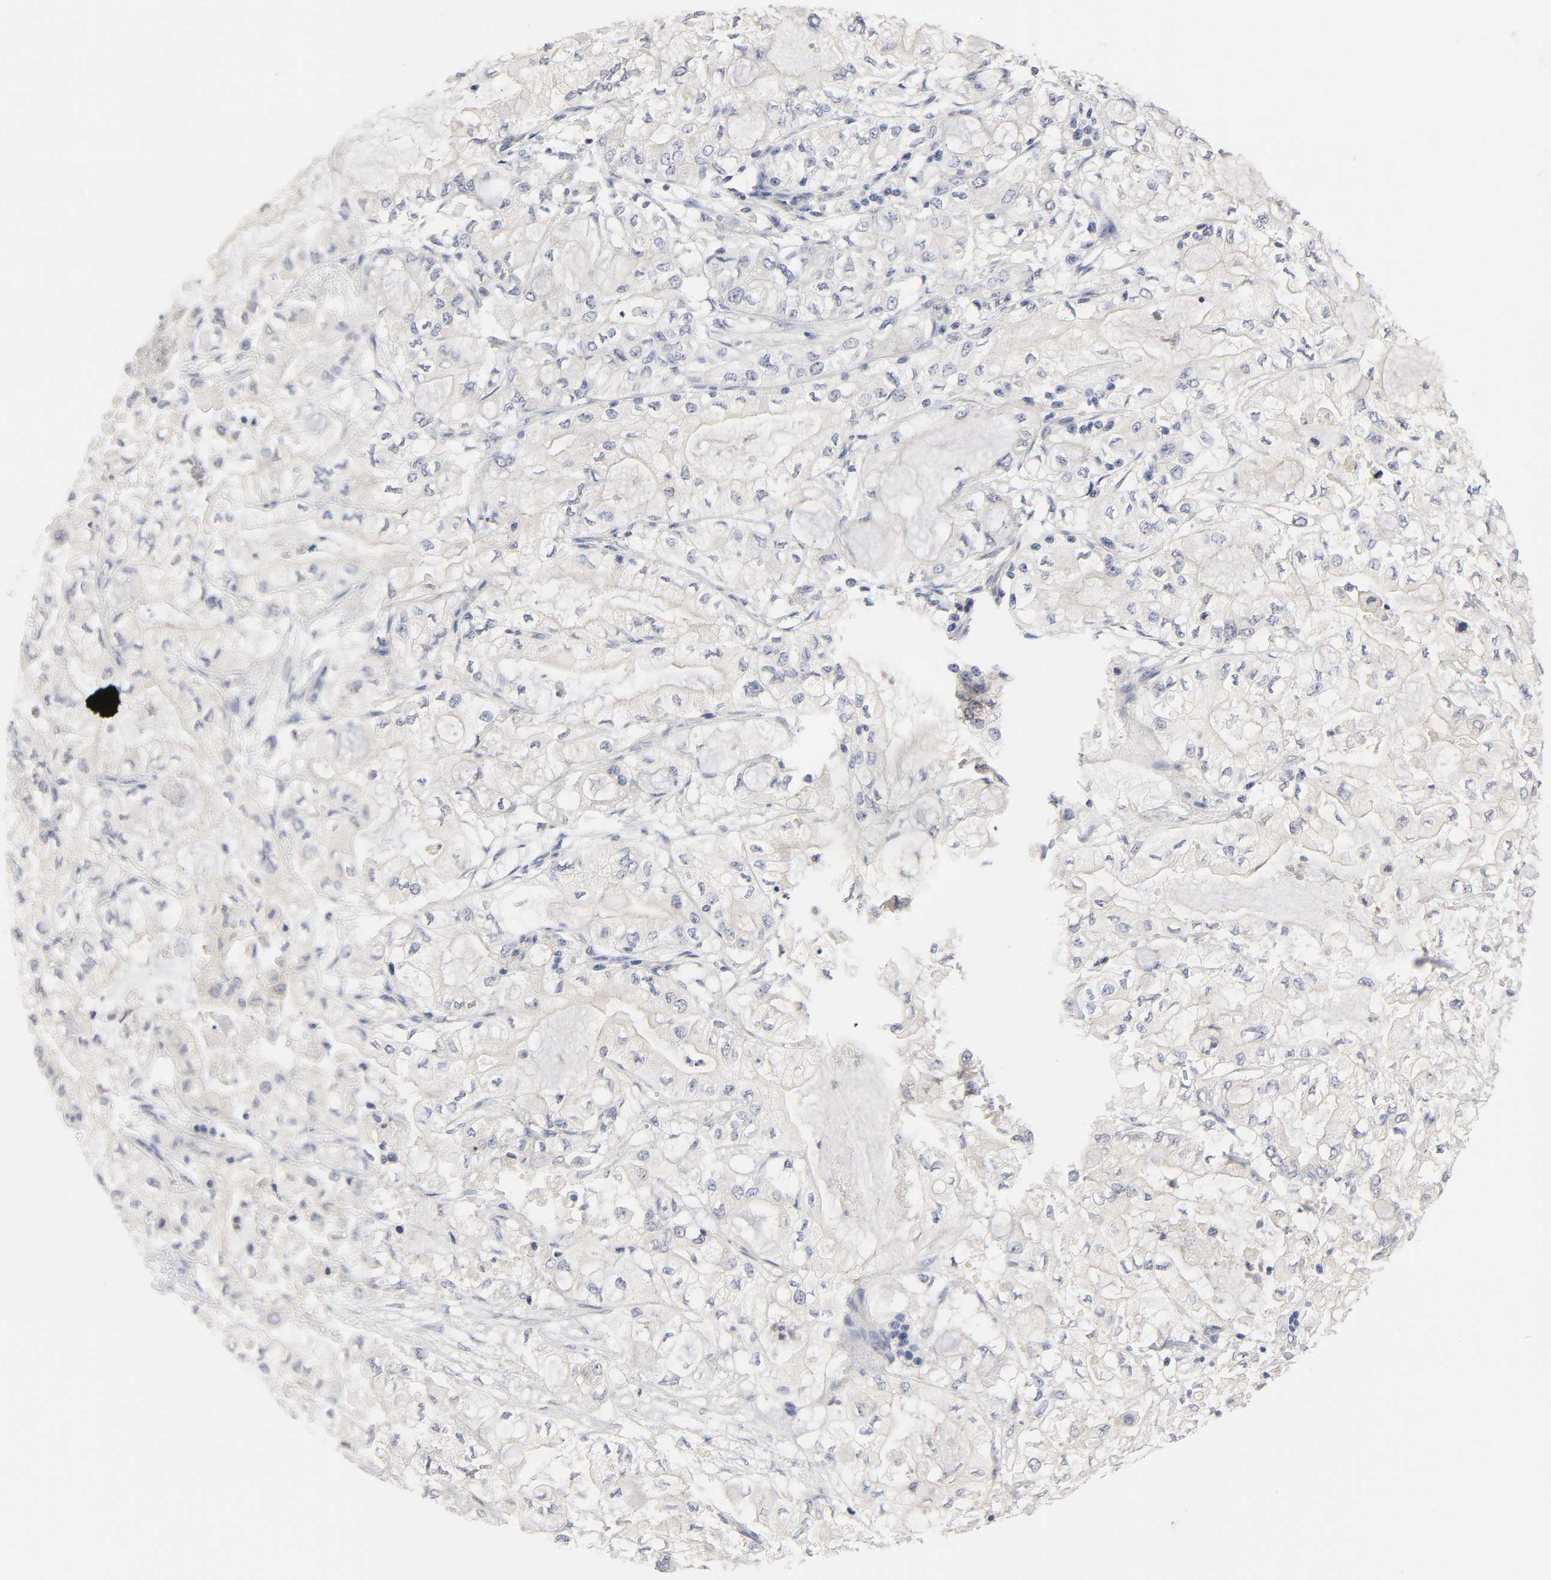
{"staining": {"intensity": "negative", "quantity": "none", "location": "none"}, "tissue": "pancreatic cancer", "cell_type": "Tumor cells", "image_type": "cancer", "snomed": [{"axis": "morphology", "description": "Adenocarcinoma, NOS"}, {"axis": "topography", "description": "Pancreas"}], "caption": "Immunohistochemistry (IHC) of human pancreatic cancer exhibits no expression in tumor cells. (Brightfield microscopy of DAB IHC at high magnification).", "gene": "ROCK1", "patient": {"sex": "male", "age": 79}}